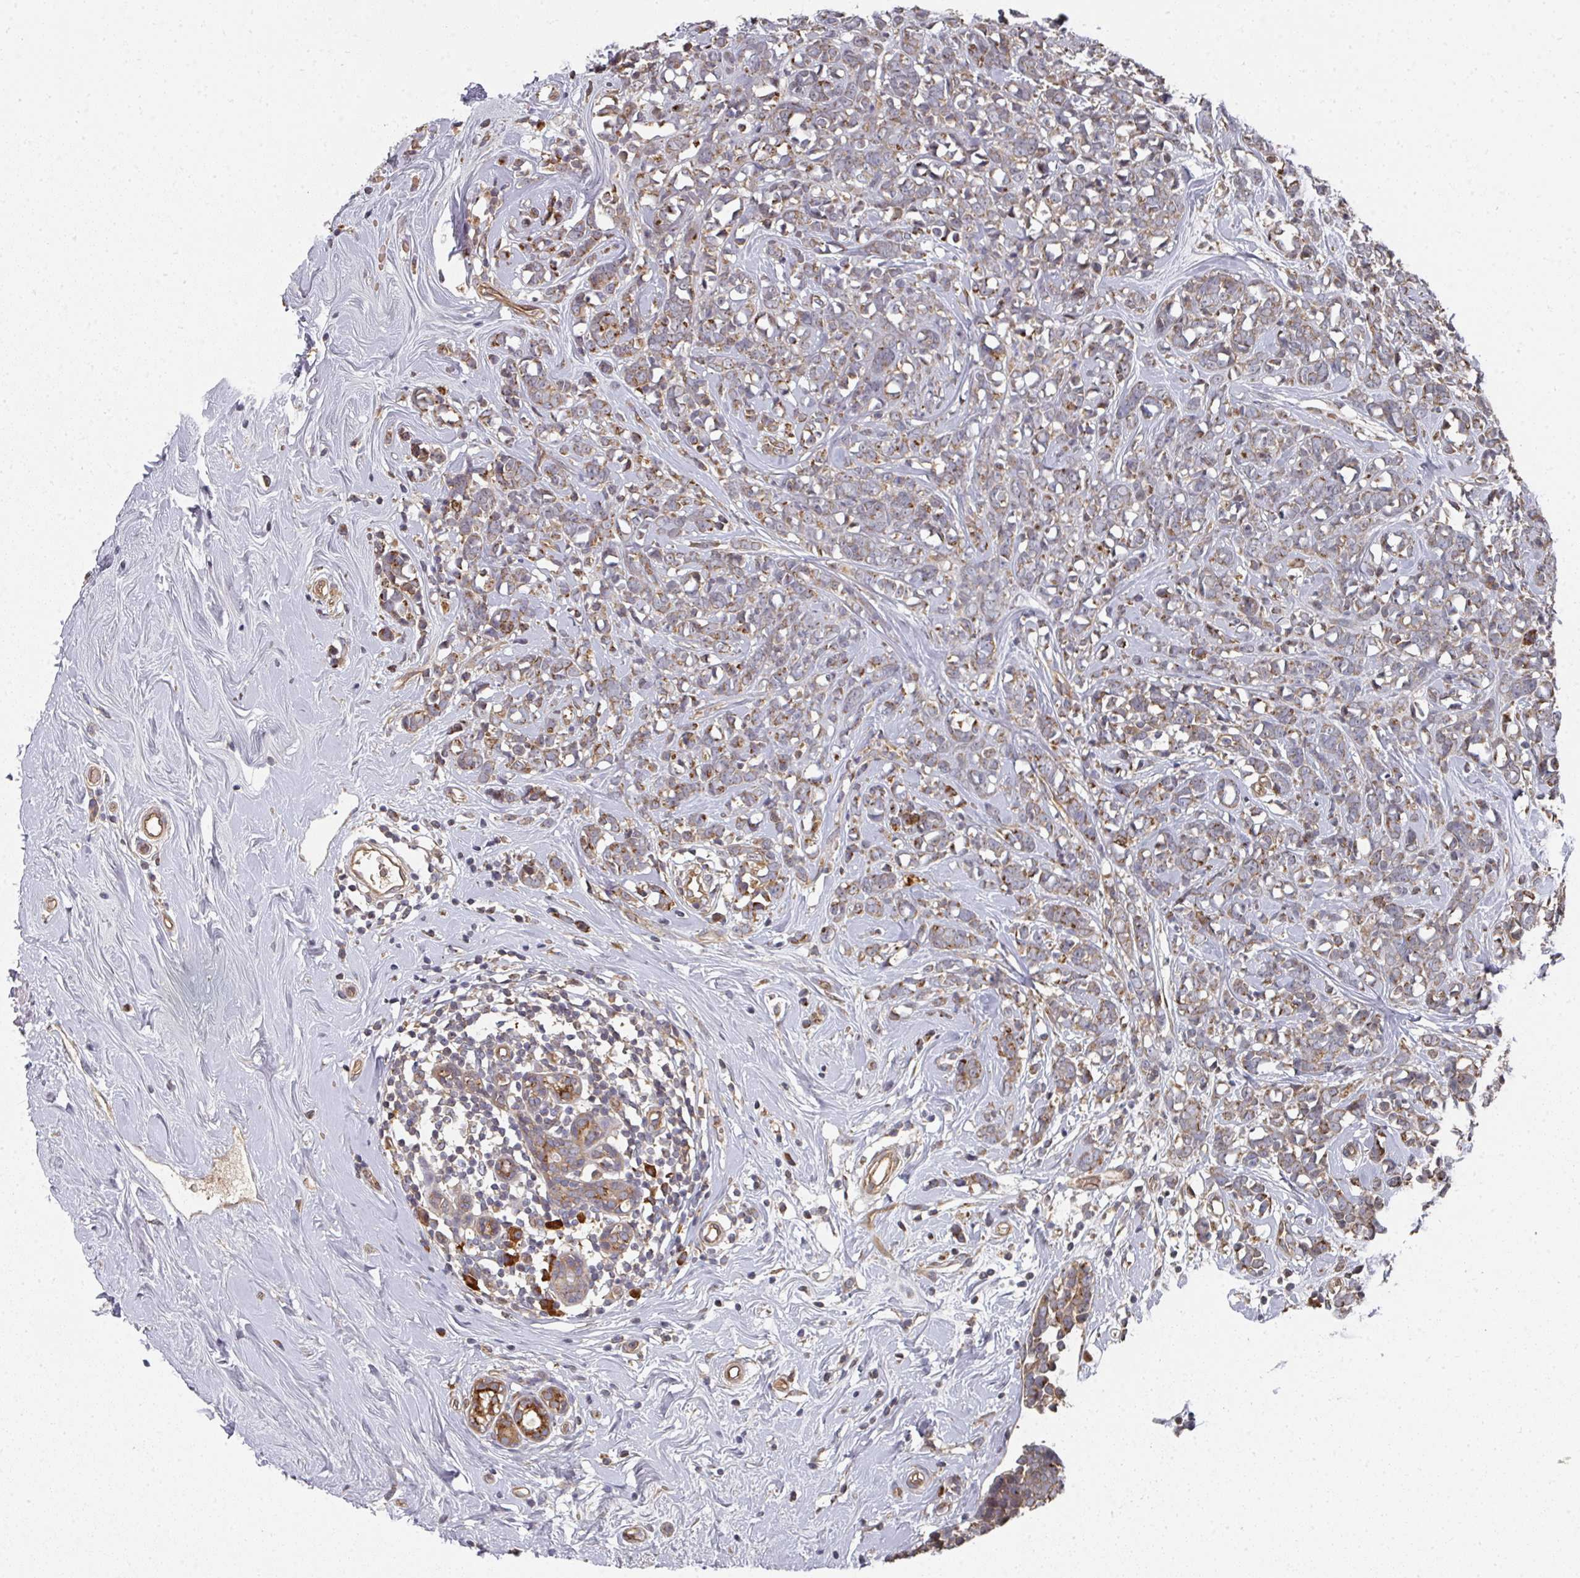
{"staining": {"intensity": "moderate", "quantity": "25%-75%", "location": "cytoplasmic/membranous"}, "tissue": "breast cancer", "cell_type": "Tumor cells", "image_type": "cancer", "snomed": [{"axis": "morphology", "description": "Lobular carcinoma"}, {"axis": "topography", "description": "Breast"}], "caption": "Protein positivity by immunohistochemistry (IHC) reveals moderate cytoplasmic/membranous staining in about 25%-75% of tumor cells in breast cancer. The staining was performed using DAB, with brown indicating positive protein expression. Nuclei are stained blue with hematoxylin.", "gene": "EDEM2", "patient": {"sex": "female", "age": 58}}